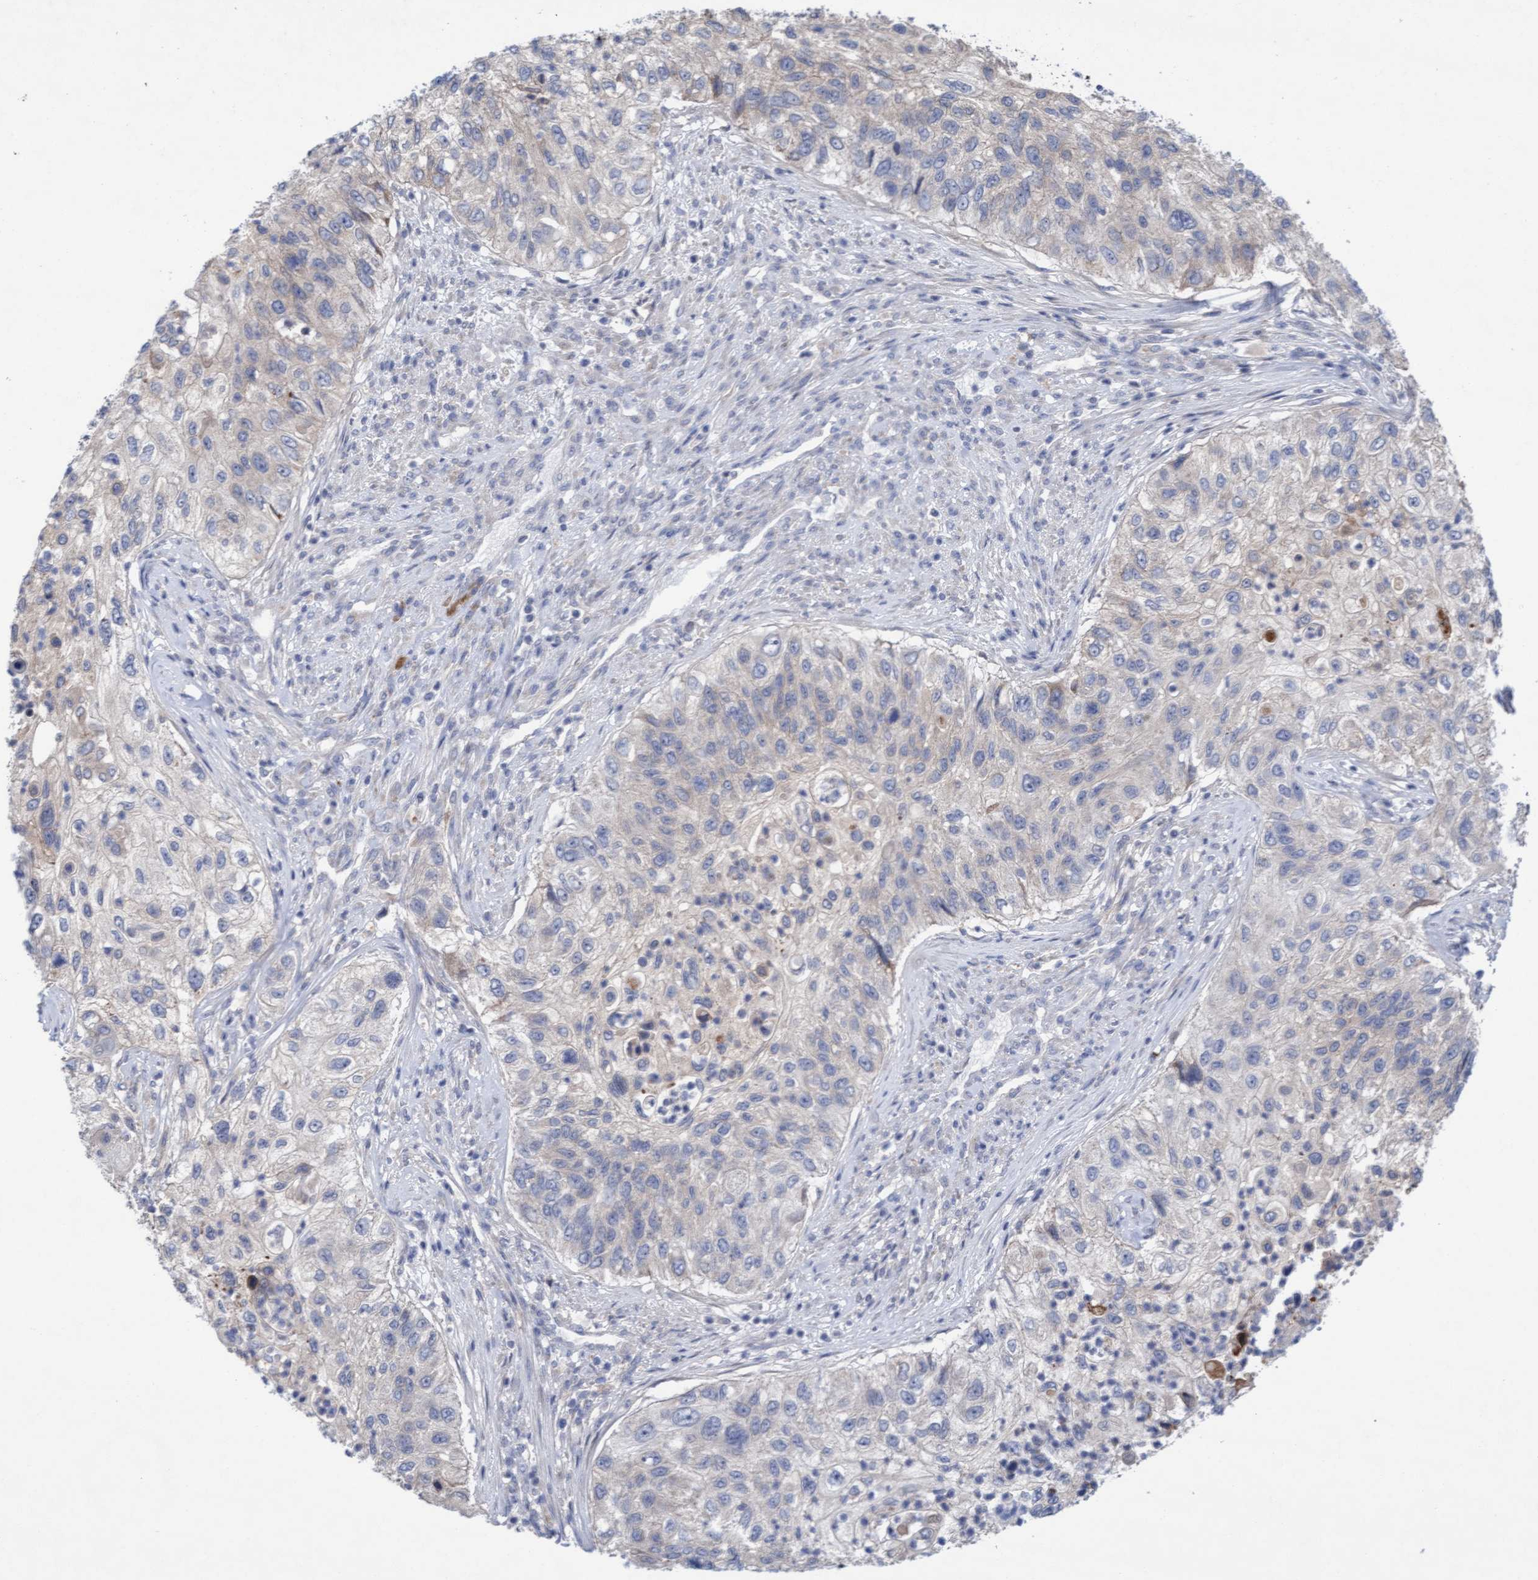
{"staining": {"intensity": "negative", "quantity": "none", "location": "none"}, "tissue": "urothelial cancer", "cell_type": "Tumor cells", "image_type": "cancer", "snomed": [{"axis": "morphology", "description": "Urothelial carcinoma, High grade"}, {"axis": "topography", "description": "Urinary bladder"}], "caption": "Photomicrograph shows no significant protein staining in tumor cells of urothelial cancer.", "gene": "PLCD1", "patient": {"sex": "female", "age": 60}}